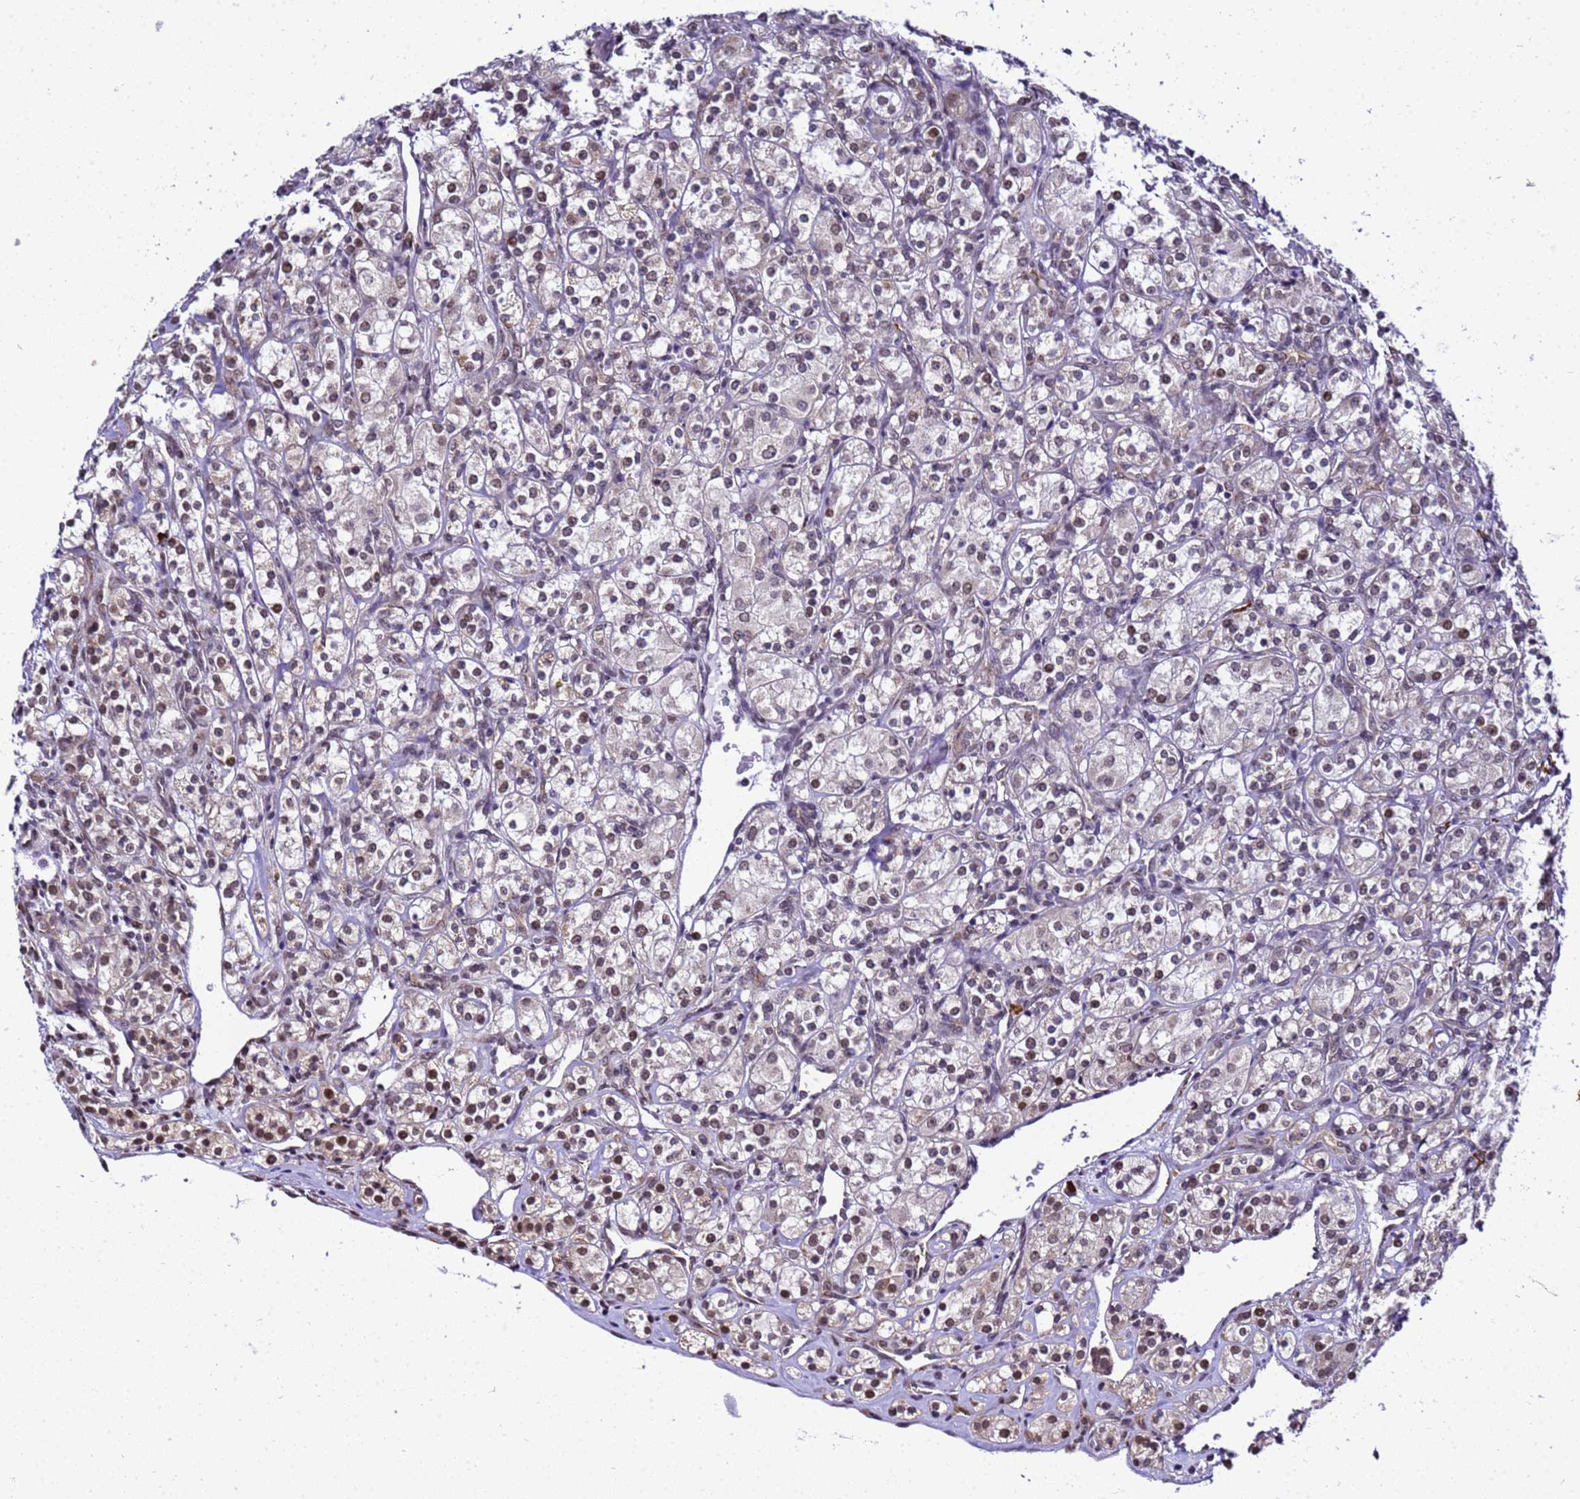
{"staining": {"intensity": "weak", "quantity": "<25%", "location": "cytoplasmic/membranous,nuclear"}, "tissue": "renal cancer", "cell_type": "Tumor cells", "image_type": "cancer", "snomed": [{"axis": "morphology", "description": "Adenocarcinoma, NOS"}, {"axis": "topography", "description": "Kidney"}], "caption": "Tumor cells are negative for protein expression in human renal cancer (adenocarcinoma). The staining is performed using DAB brown chromogen with nuclei counter-stained in using hematoxylin.", "gene": "SMN1", "patient": {"sex": "male", "age": 77}}